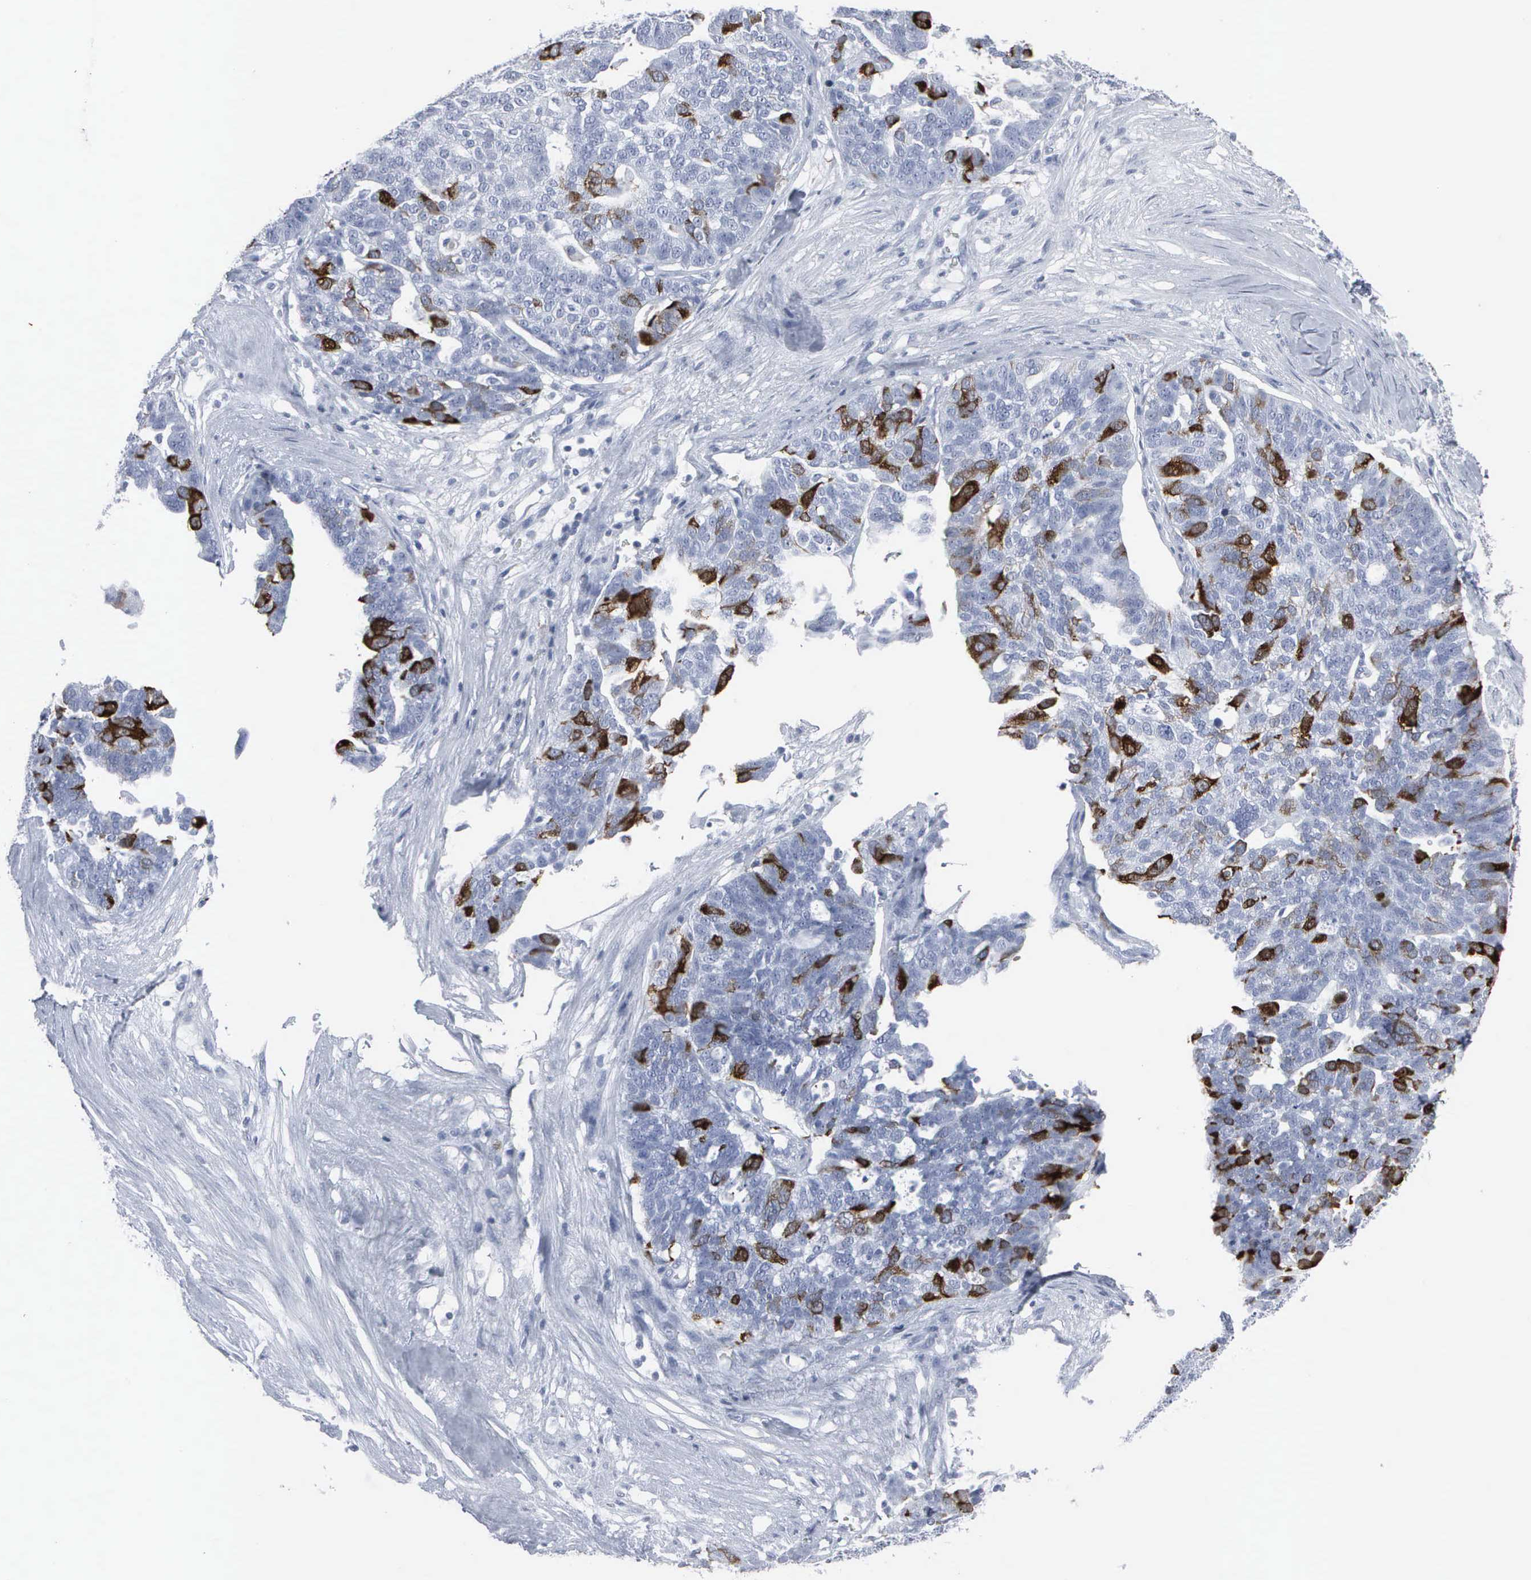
{"staining": {"intensity": "strong", "quantity": "<25%", "location": "cytoplasmic/membranous,nuclear"}, "tissue": "ovarian cancer", "cell_type": "Tumor cells", "image_type": "cancer", "snomed": [{"axis": "morphology", "description": "Cystadenocarcinoma, serous, NOS"}, {"axis": "topography", "description": "Ovary"}], "caption": "Brown immunohistochemical staining in human ovarian cancer (serous cystadenocarcinoma) displays strong cytoplasmic/membranous and nuclear expression in about <25% of tumor cells.", "gene": "CCNB1", "patient": {"sex": "female", "age": 59}}